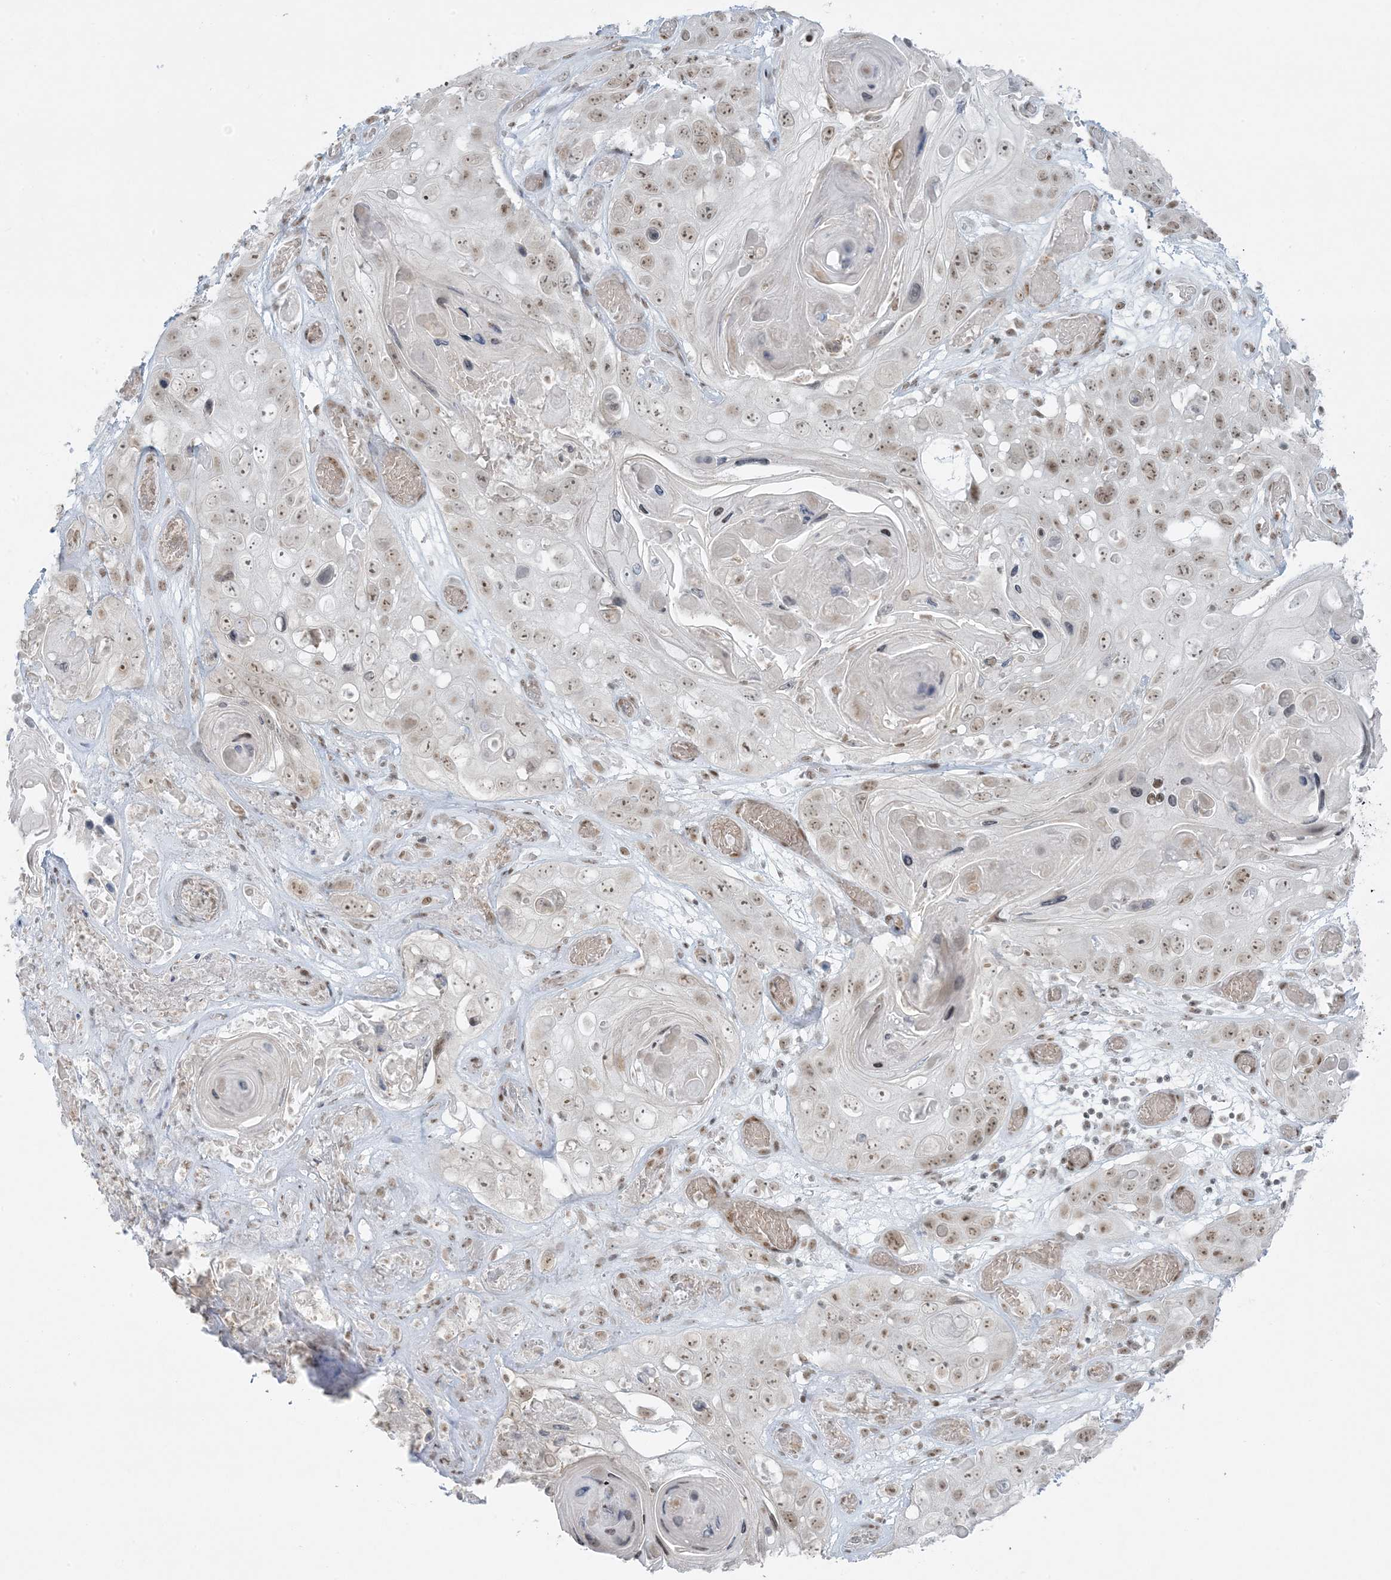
{"staining": {"intensity": "weak", "quantity": ">75%", "location": "nuclear"}, "tissue": "skin cancer", "cell_type": "Tumor cells", "image_type": "cancer", "snomed": [{"axis": "morphology", "description": "Squamous cell carcinoma, NOS"}, {"axis": "topography", "description": "Skin"}], "caption": "The histopathology image reveals staining of skin cancer, revealing weak nuclear protein positivity (brown color) within tumor cells.", "gene": "ZNF787", "patient": {"sex": "male", "age": 55}}